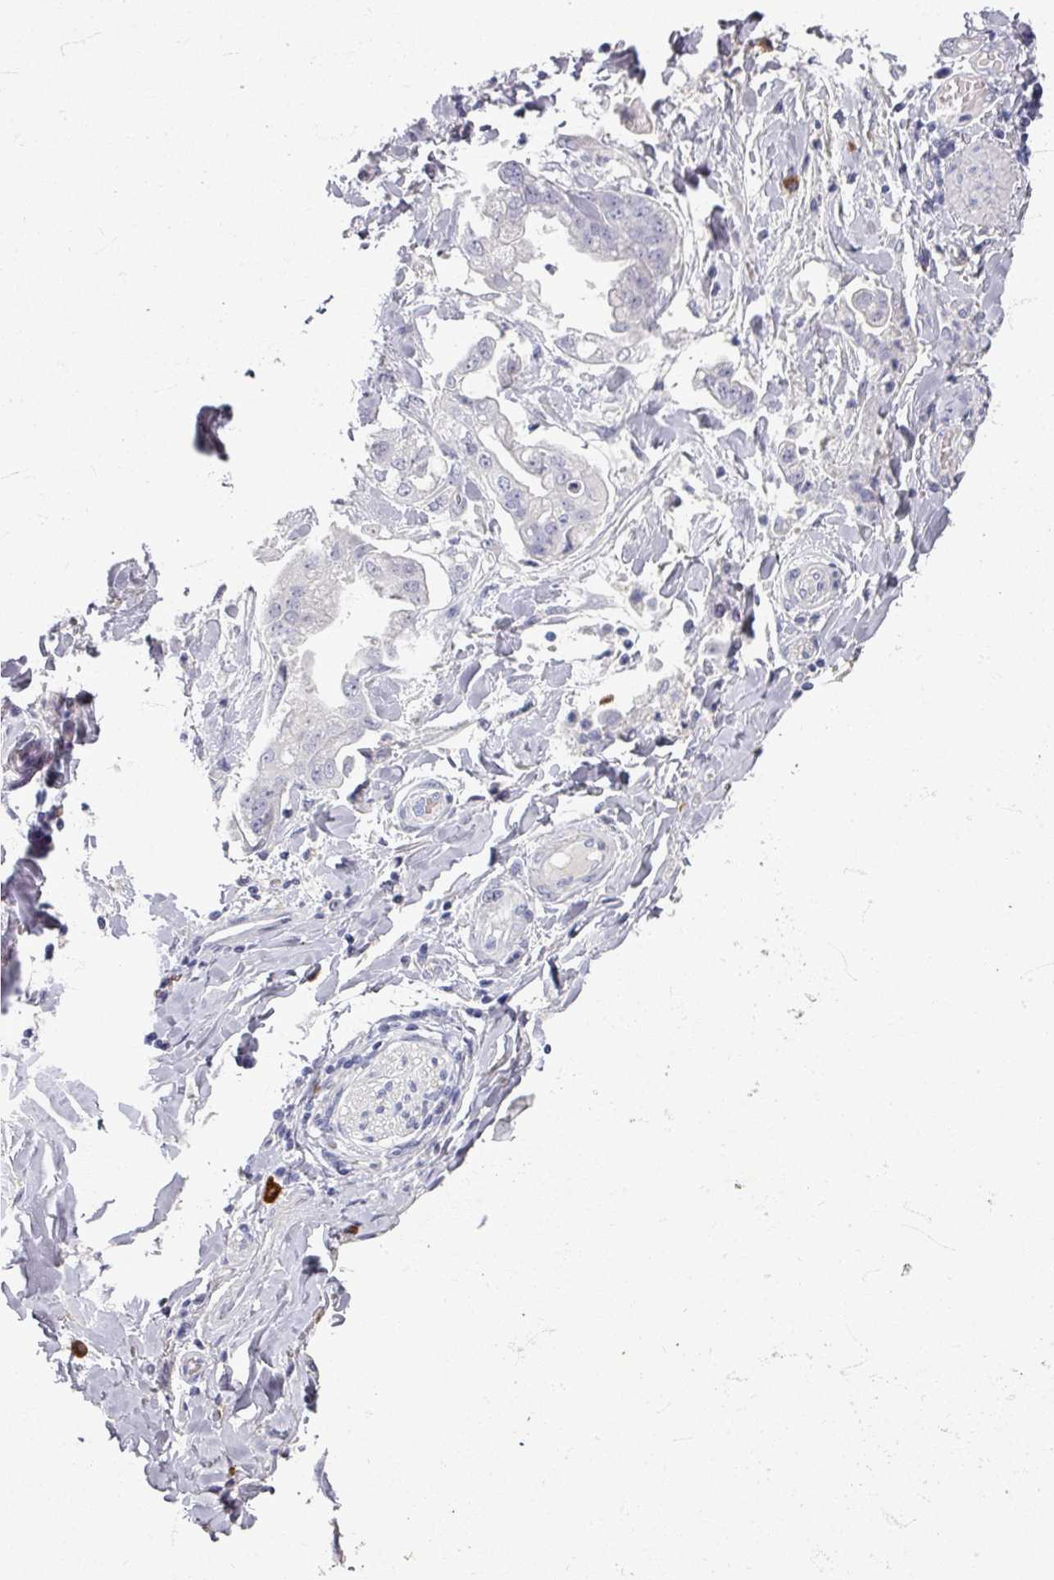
{"staining": {"intensity": "negative", "quantity": "none", "location": "none"}, "tissue": "stomach cancer", "cell_type": "Tumor cells", "image_type": "cancer", "snomed": [{"axis": "morphology", "description": "Adenocarcinoma, NOS"}, {"axis": "topography", "description": "Stomach"}], "caption": "High power microscopy photomicrograph of an immunohistochemistry (IHC) histopathology image of adenocarcinoma (stomach), revealing no significant positivity in tumor cells. (DAB (3,3'-diaminobenzidine) immunohistochemistry, high magnification).", "gene": "ZNF878", "patient": {"sex": "male", "age": 62}}